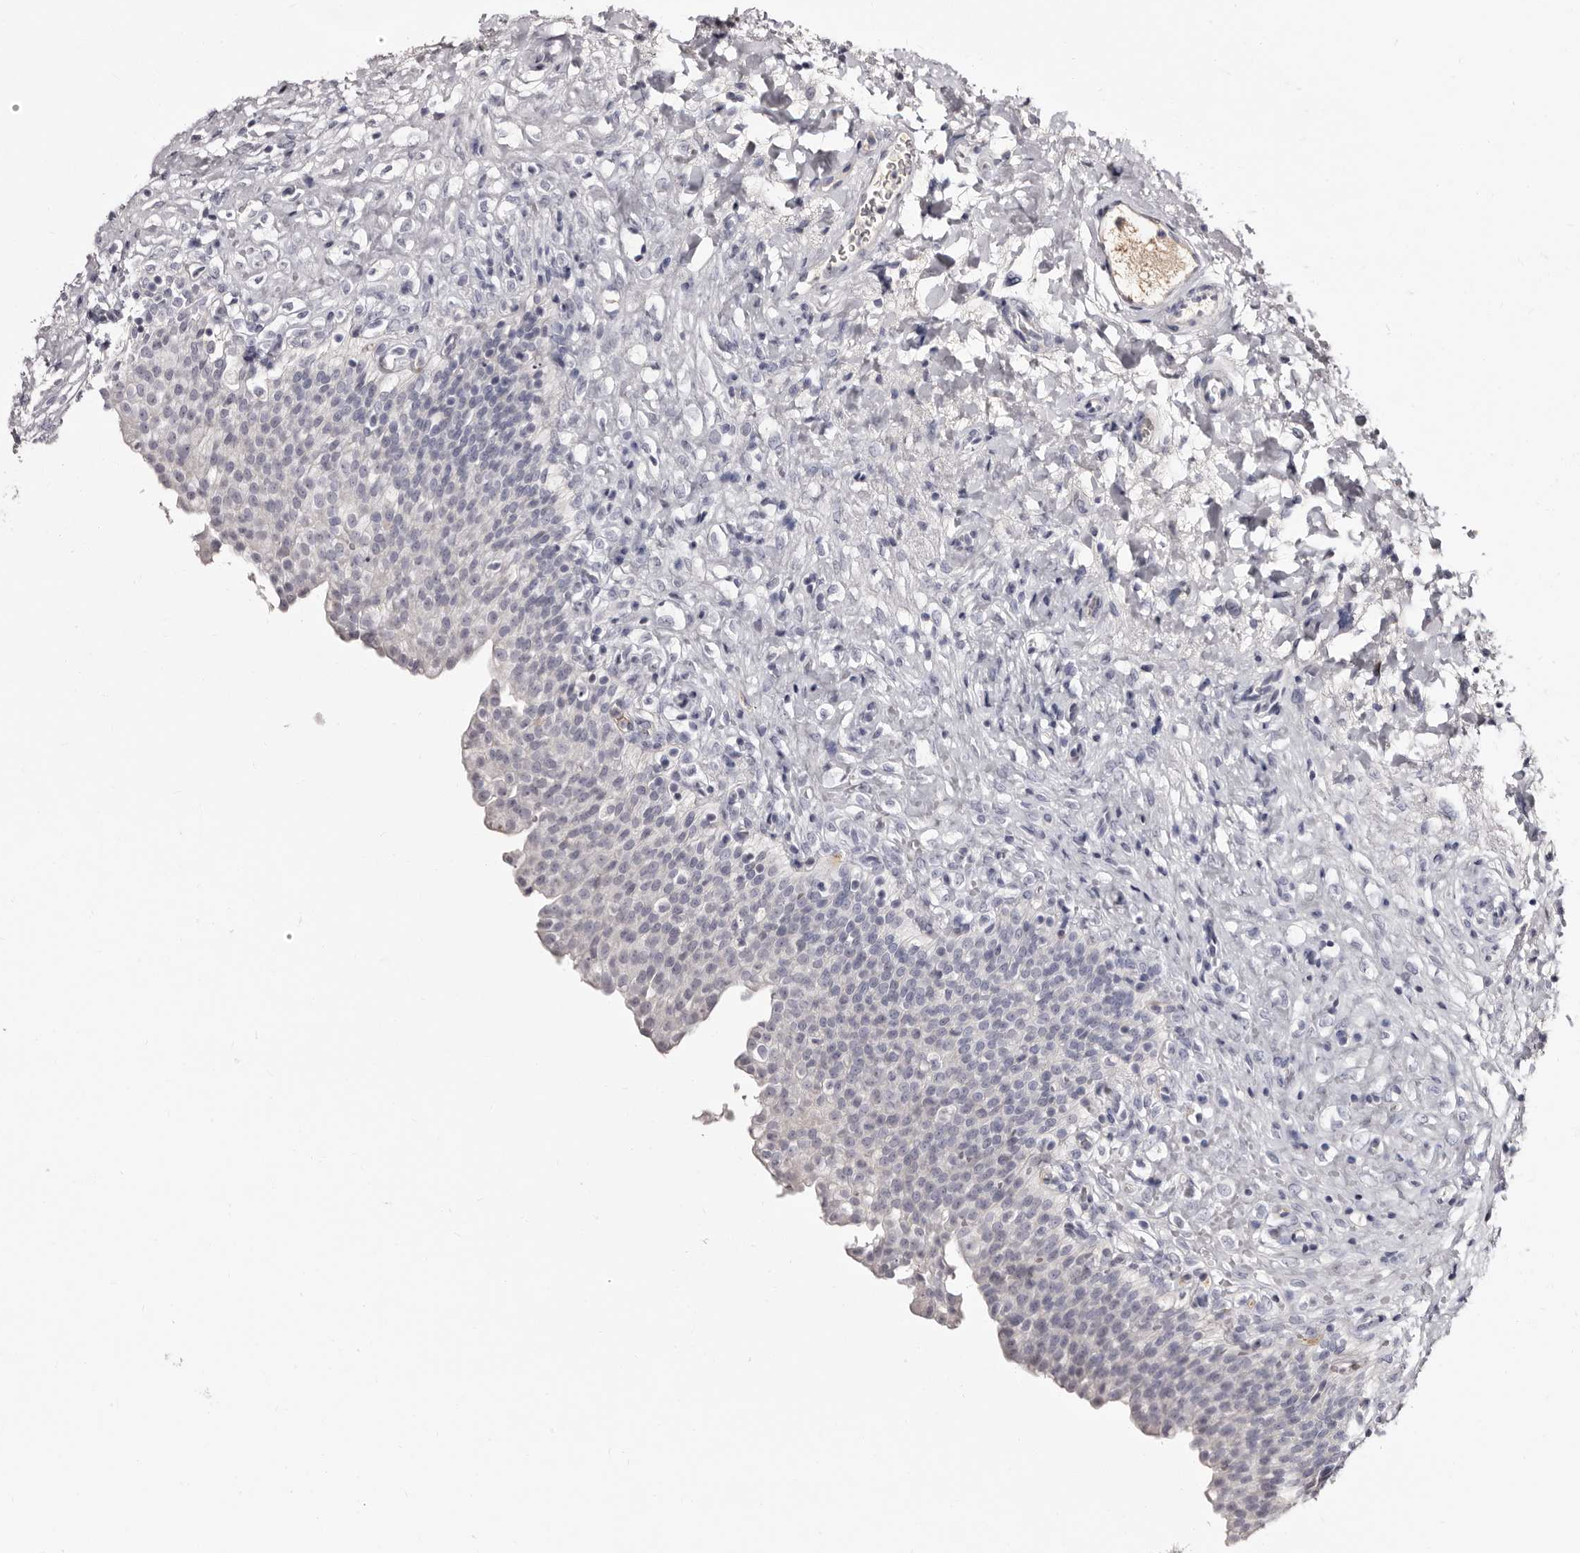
{"staining": {"intensity": "moderate", "quantity": "25%-75%", "location": "cytoplasmic/membranous"}, "tissue": "urinary bladder", "cell_type": "Urothelial cells", "image_type": "normal", "snomed": [{"axis": "morphology", "description": "Urothelial carcinoma, High grade"}, {"axis": "topography", "description": "Urinary bladder"}], "caption": "Protein expression by immunohistochemistry (IHC) exhibits moderate cytoplasmic/membranous expression in about 25%-75% of urothelial cells in unremarkable urinary bladder. (IHC, brightfield microscopy, high magnification).", "gene": "TBC1D22B", "patient": {"sex": "male", "age": 46}}